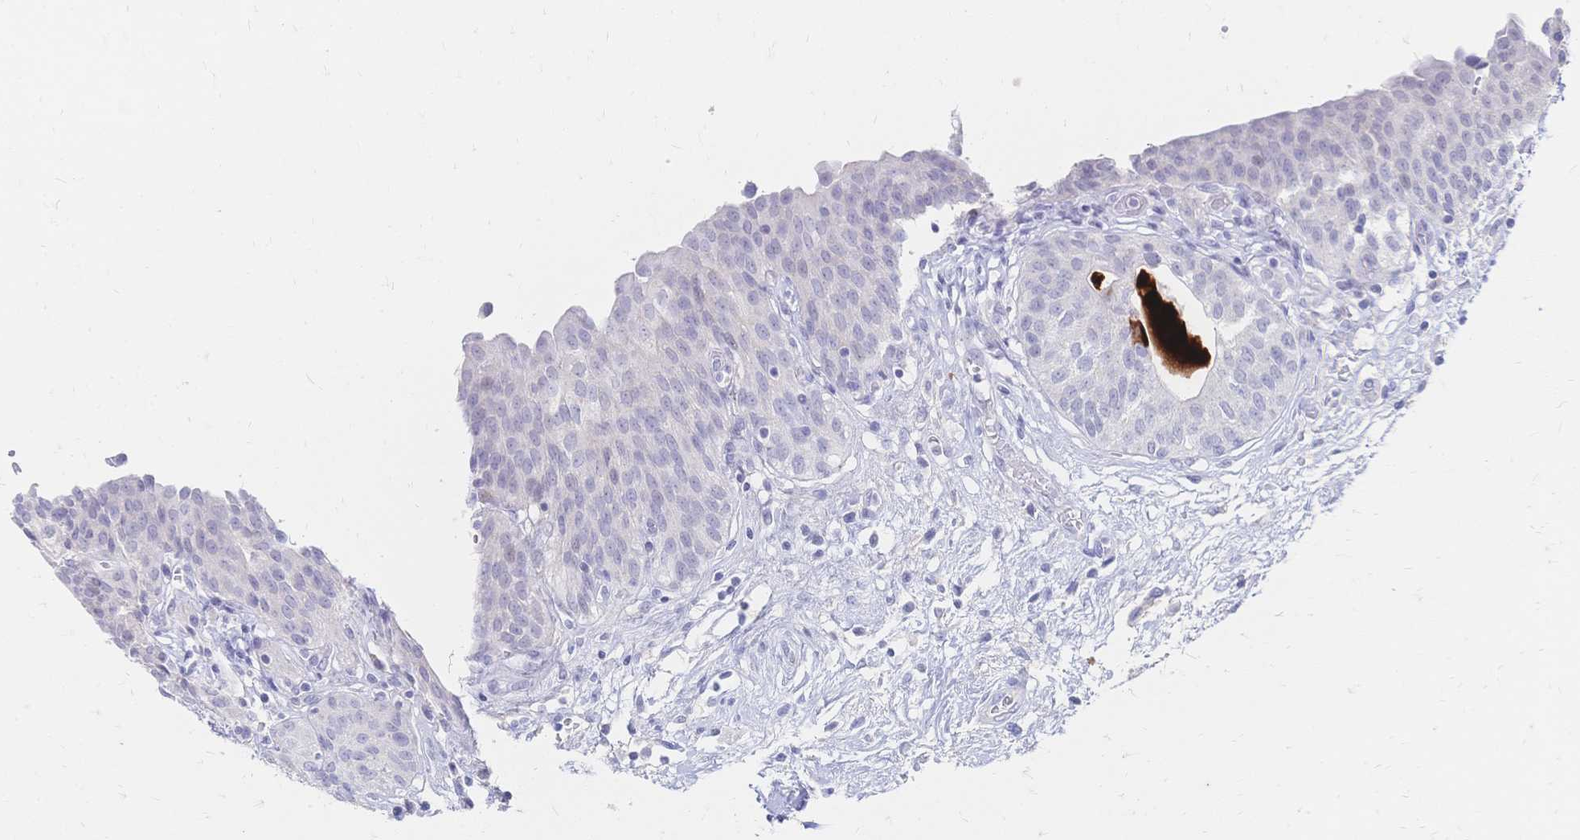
{"staining": {"intensity": "negative", "quantity": "none", "location": "none"}, "tissue": "urinary bladder", "cell_type": "Urothelial cells", "image_type": "normal", "snomed": [{"axis": "morphology", "description": "Normal tissue, NOS"}, {"axis": "topography", "description": "Urinary bladder"}], "caption": "There is no significant positivity in urothelial cells of urinary bladder. (DAB (3,3'-diaminobenzidine) immunohistochemistry (IHC) visualized using brightfield microscopy, high magnification).", "gene": "PSORS1C2", "patient": {"sex": "male", "age": 68}}